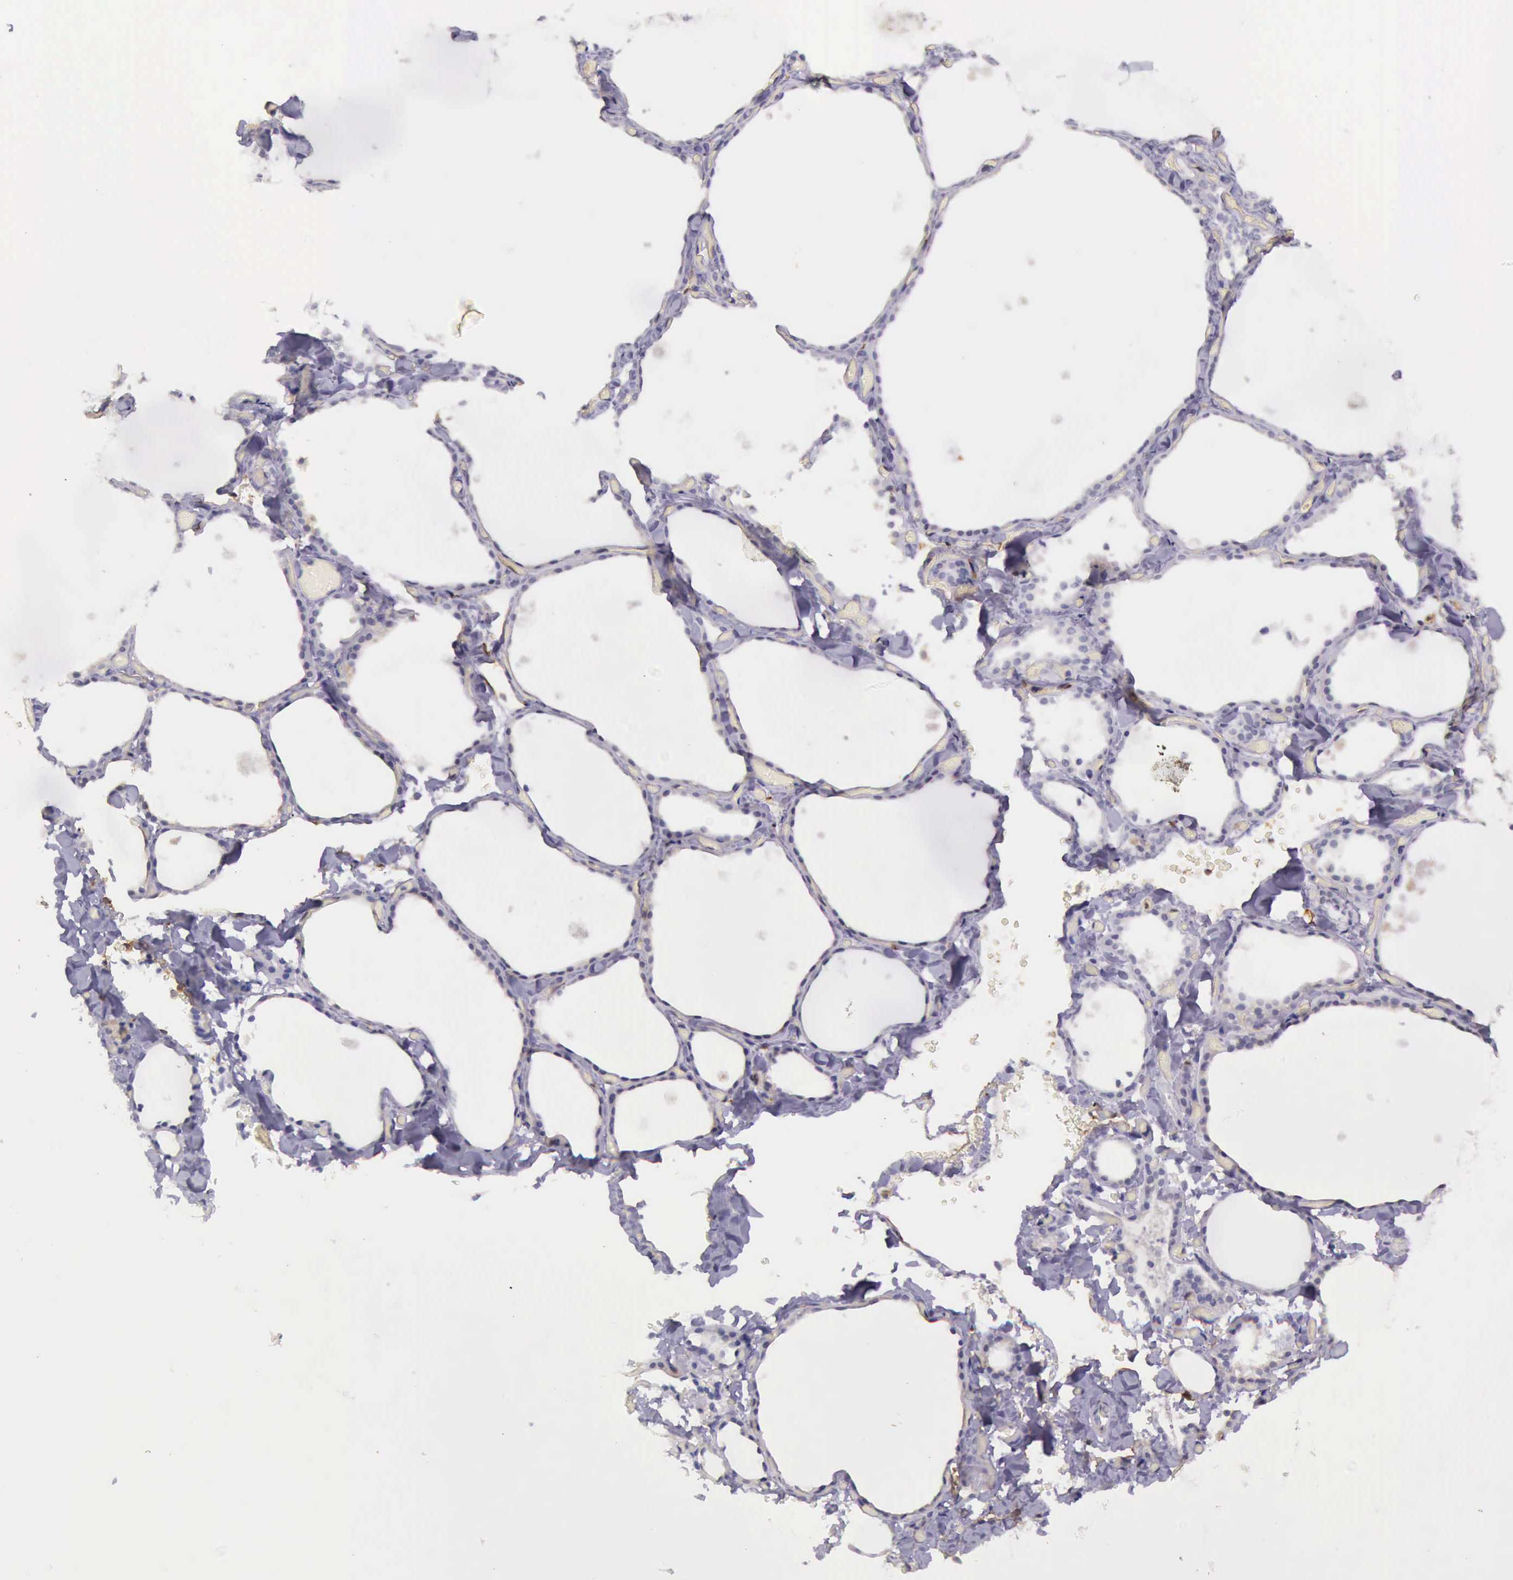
{"staining": {"intensity": "negative", "quantity": "none", "location": "none"}, "tissue": "thyroid gland", "cell_type": "Glandular cells", "image_type": "normal", "snomed": [{"axis": "morphology", "description": "Normal tissue, NOS"}, {"axis": "topography", "description": "Thyroid gland"}], "caption": "Immunohistochemistry (IHC) photomicrograph of benign thyroid gland: human thyroid gland stained with DAB (3,3'-diaminobenzidine) reveals no significant protein expression in glandular cells.", "gene": "TCEANC", "patient": {"sex": "male", "age": 34}}